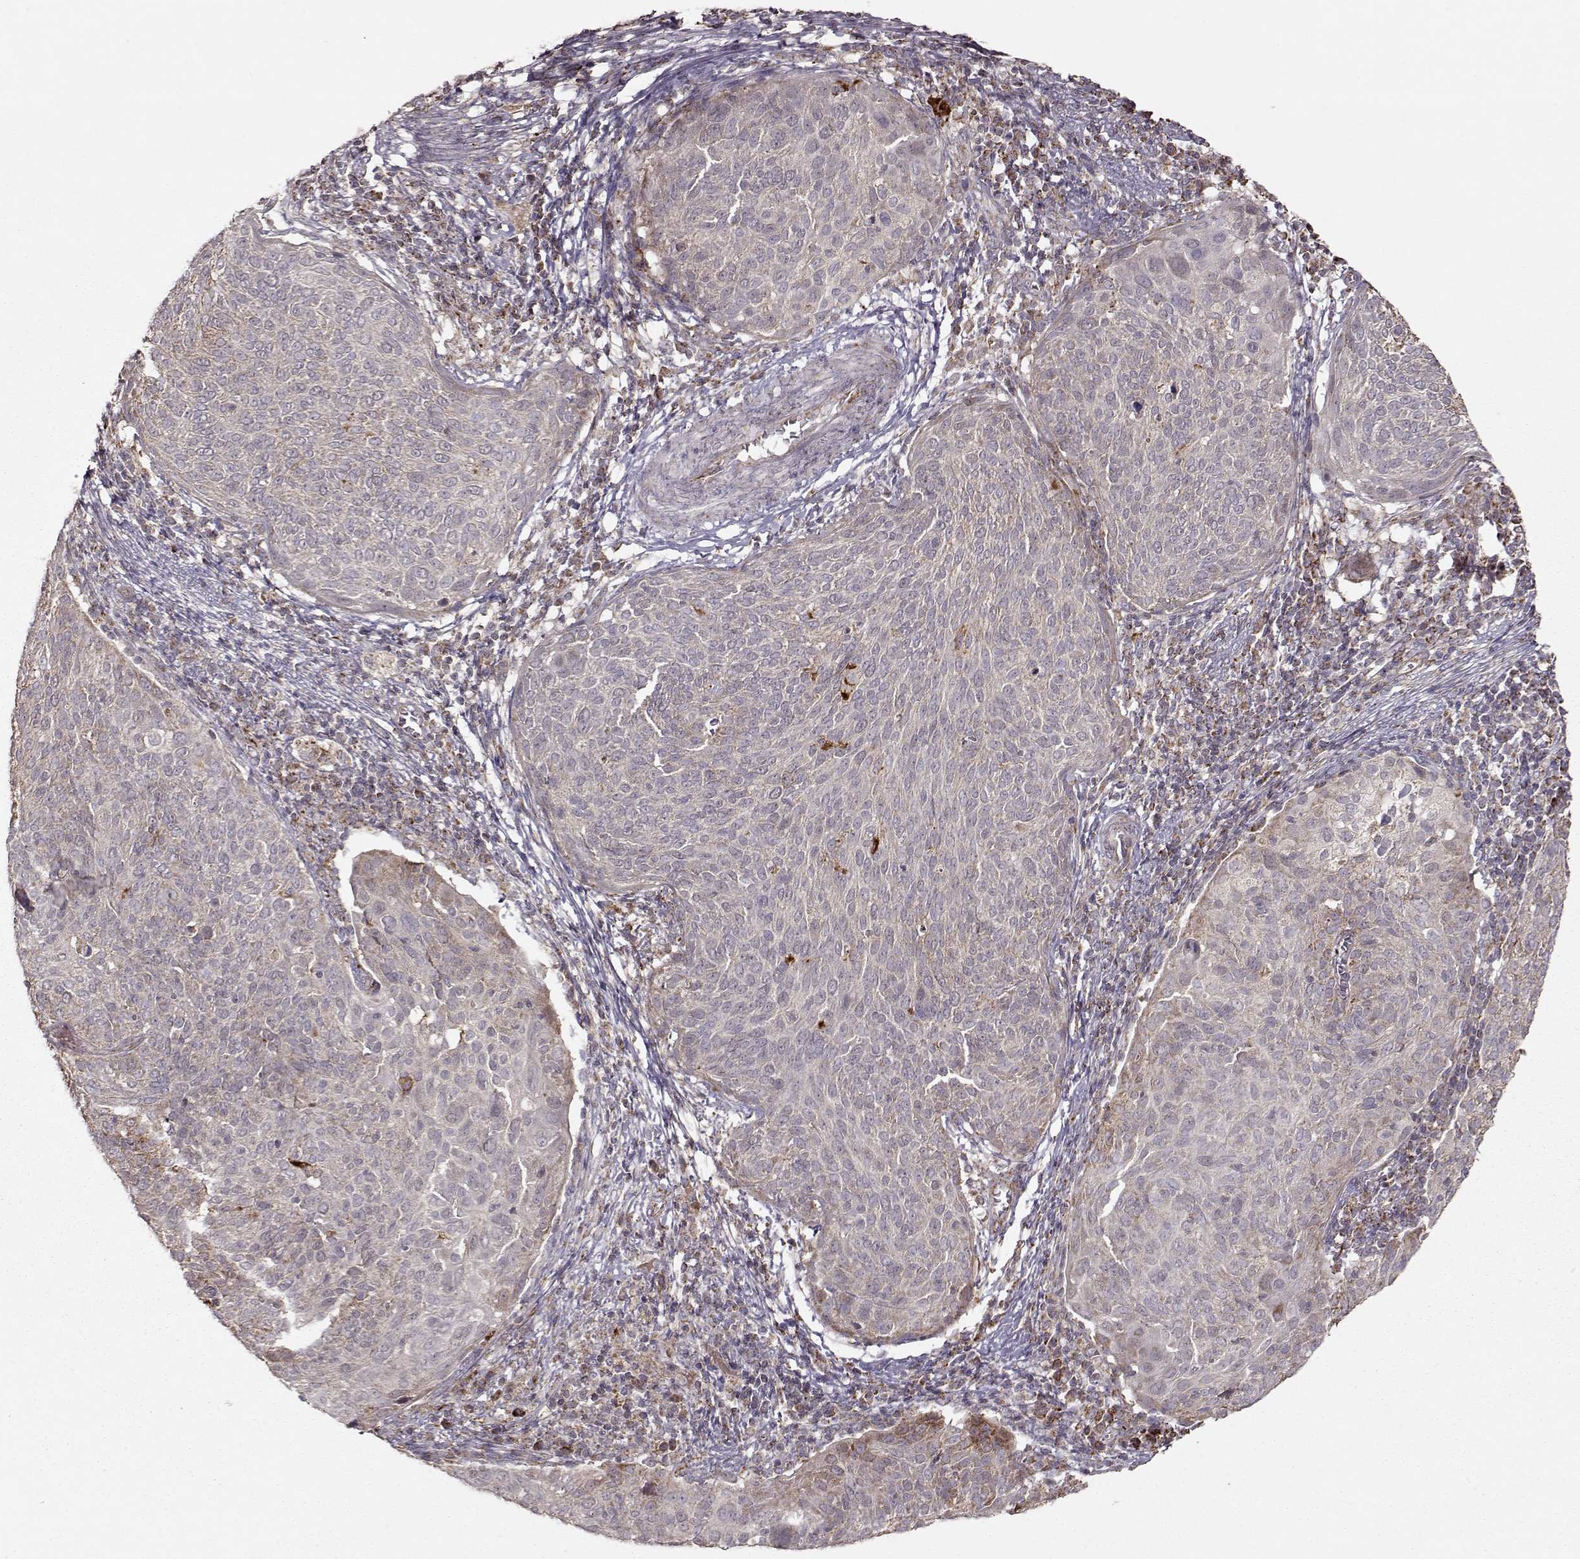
{"staining": {"intensity": "weak", "quantity": "25%-75%", "location": "cytoplasmic/membranous"}, "tissue": "cervical cancer", "cell_type": "Tumor cells", "image_type": "cancer", "snomed": [{"axis": "morphology", "description": "Squamous cell carcinoma, NOS"}, {"axis": "topography", "description": "Cervix"}], "caption": "The image shows immunohistochemical staining of cervical squamous cell carcinoma. There is weak cytoplasmic/membranous expression is present in about 25%-75% of tumor cells. (DAB (3,3'-diaminobenzidine) = brown stain, brightfield microscopy at high magnification).", "gene": "CMTM3", "patient": {"sex": "female", "age": 39}}